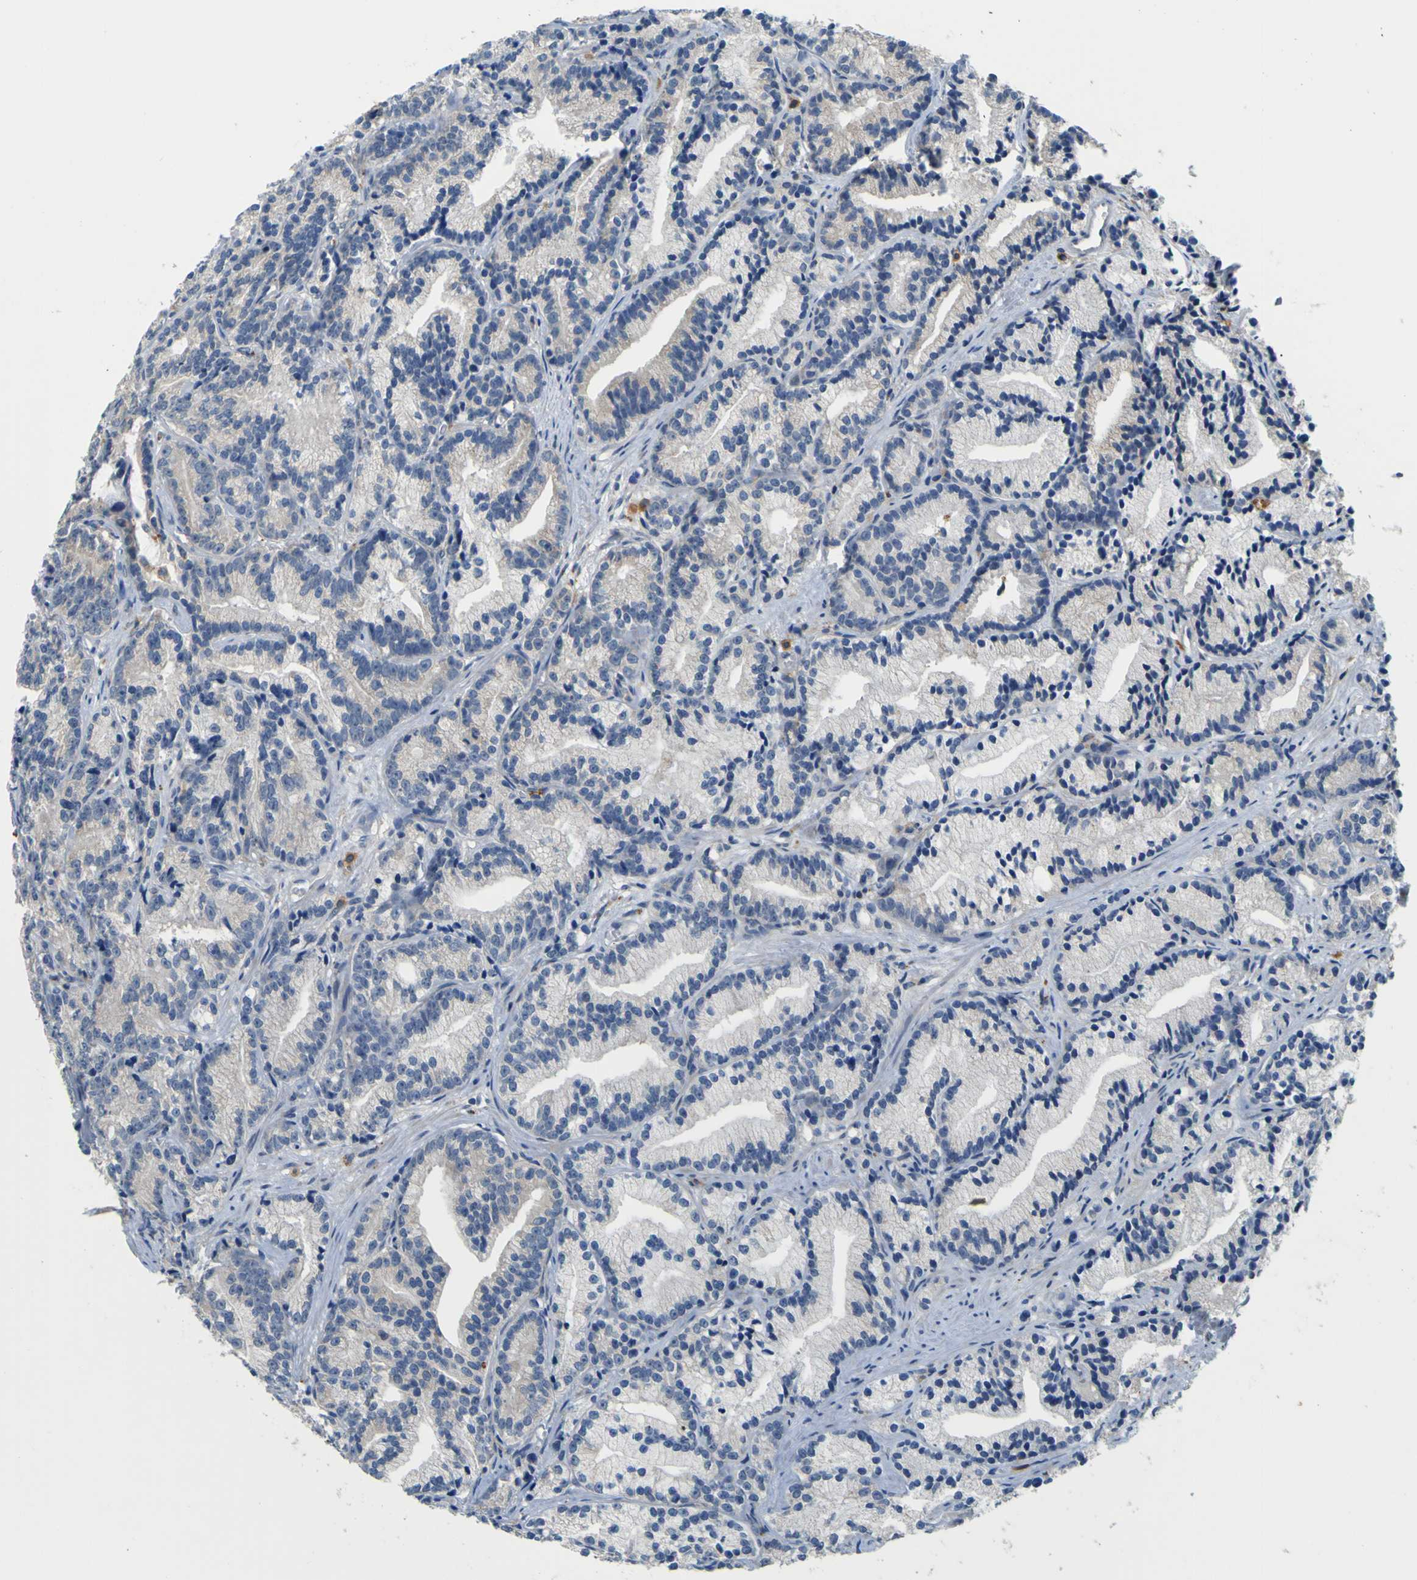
{"staining": {"intensity": "negative", "quantity": "none", "location": "none"}, "tissue": "prostate cancer", "cell_type": "Tumor cells", "image_type": "cancer", "snomed": [{"axis": "morphology", "description": "Adenocarcinoma, Low grade"}, {"axis": "topography", "description": "Prostate"}], "caption": "This is an IHC micrograph of prostate low-grade adenocarcinoma. There is no staining in tumor cells.", "gene": "TNIK", "patient": {"sex": "male", "age": 89}}